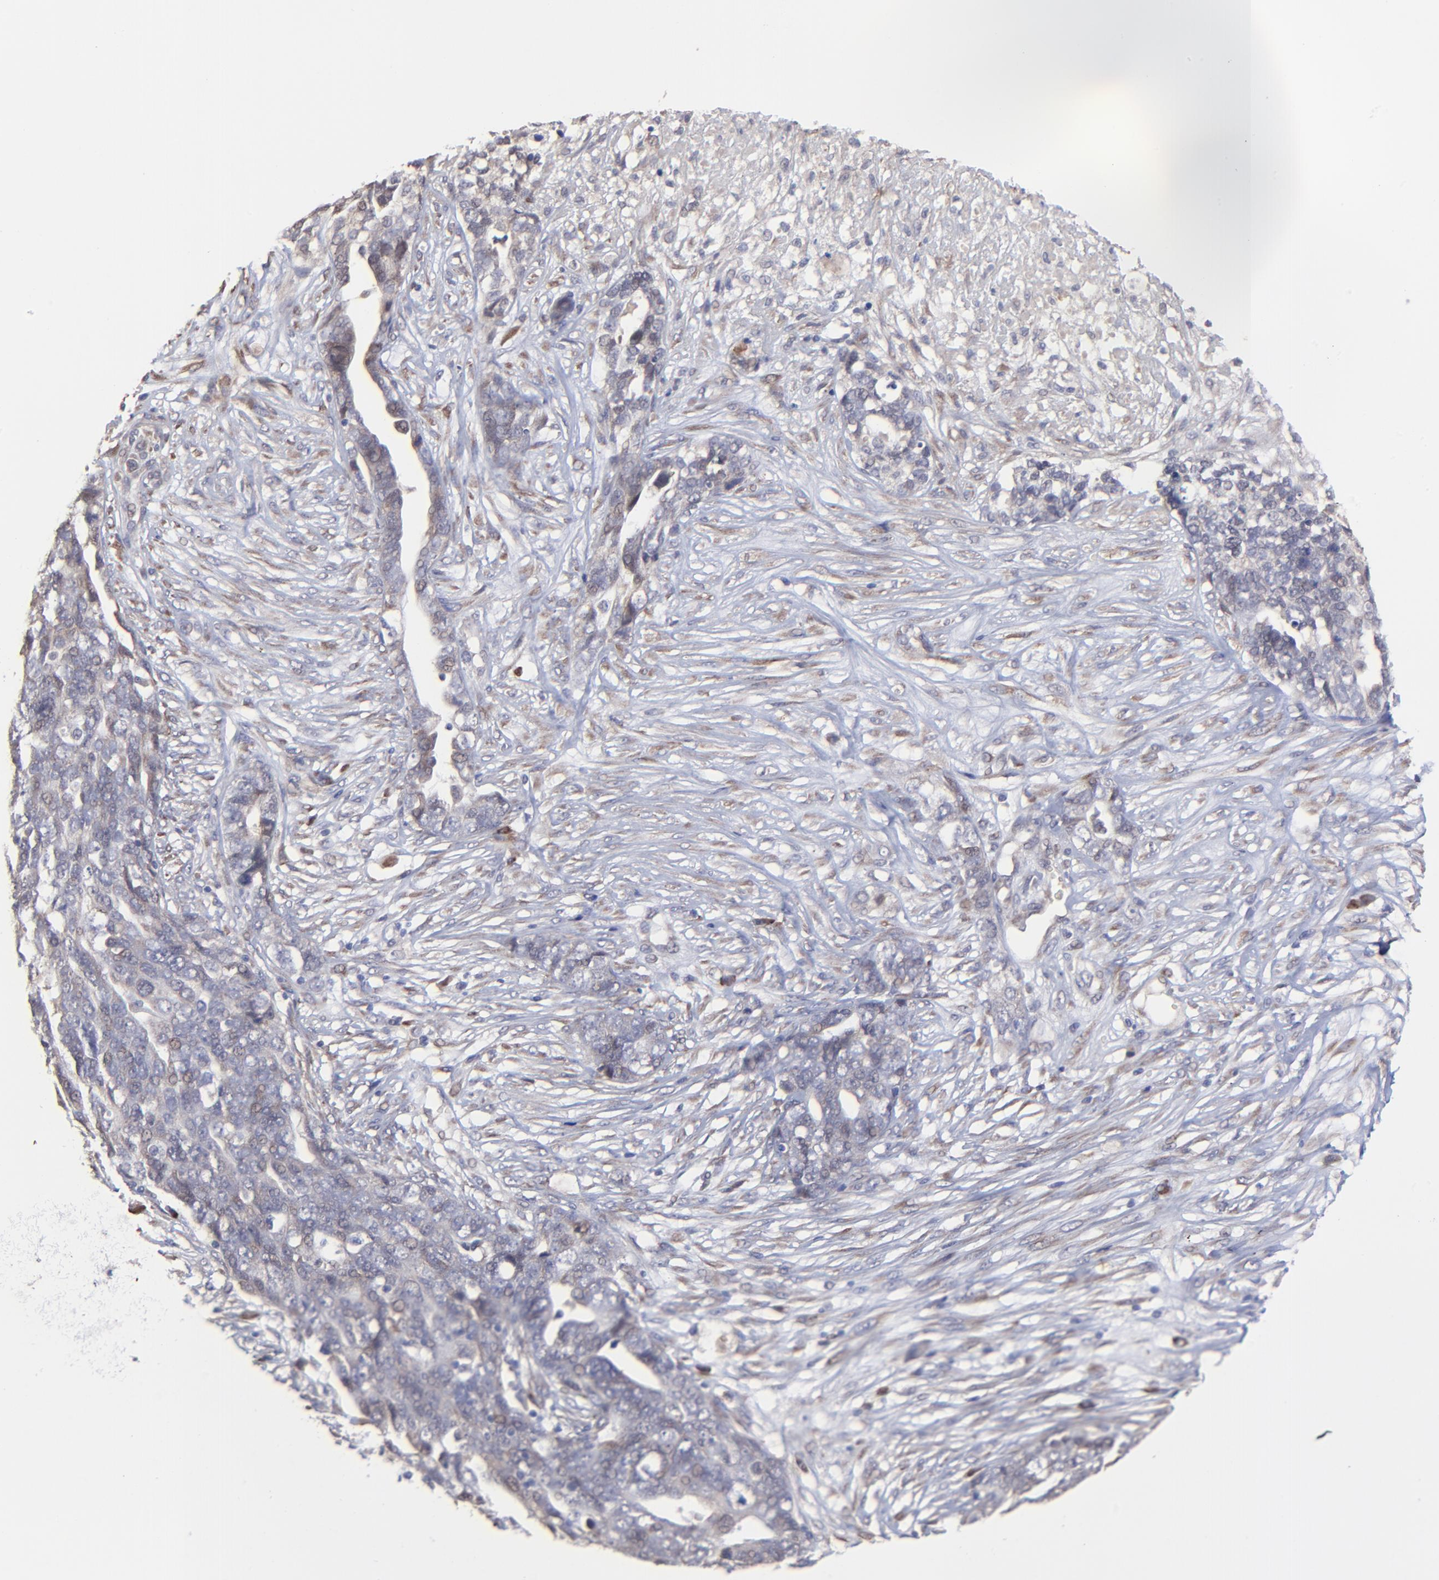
{"staining": {"intensity": "weak", "quantity": "25%-75%", "location": "cytoplasmic/membranous"}, "tissue": "ovarian cancer", "cell_type": "Tumor cells", "image_type": "cancer", "snomed": [{"axis": "morphology", "description": "Normal tissue, NOS"}, {"axis": "morphology", "description": "Cystadenocarcinoma, serous, NOS"}, {"axis": "topography", "description": "Fallopian tube"}, {"axis": "topography", "description": "Ovary"}], "caption": "Immunohistochemical staining of ovarian cancer (serous cystadenocarcinoma) displays weak cytoplasmic/membranous protein staining in approximately 25%-75% of tumor cells. (DAB (3,3'-diaminobenzidine) = brown stain, brightfield microscopy at high magnification).", "gene": "CHL1", "patient": {"sex": "female", "age": 56}}